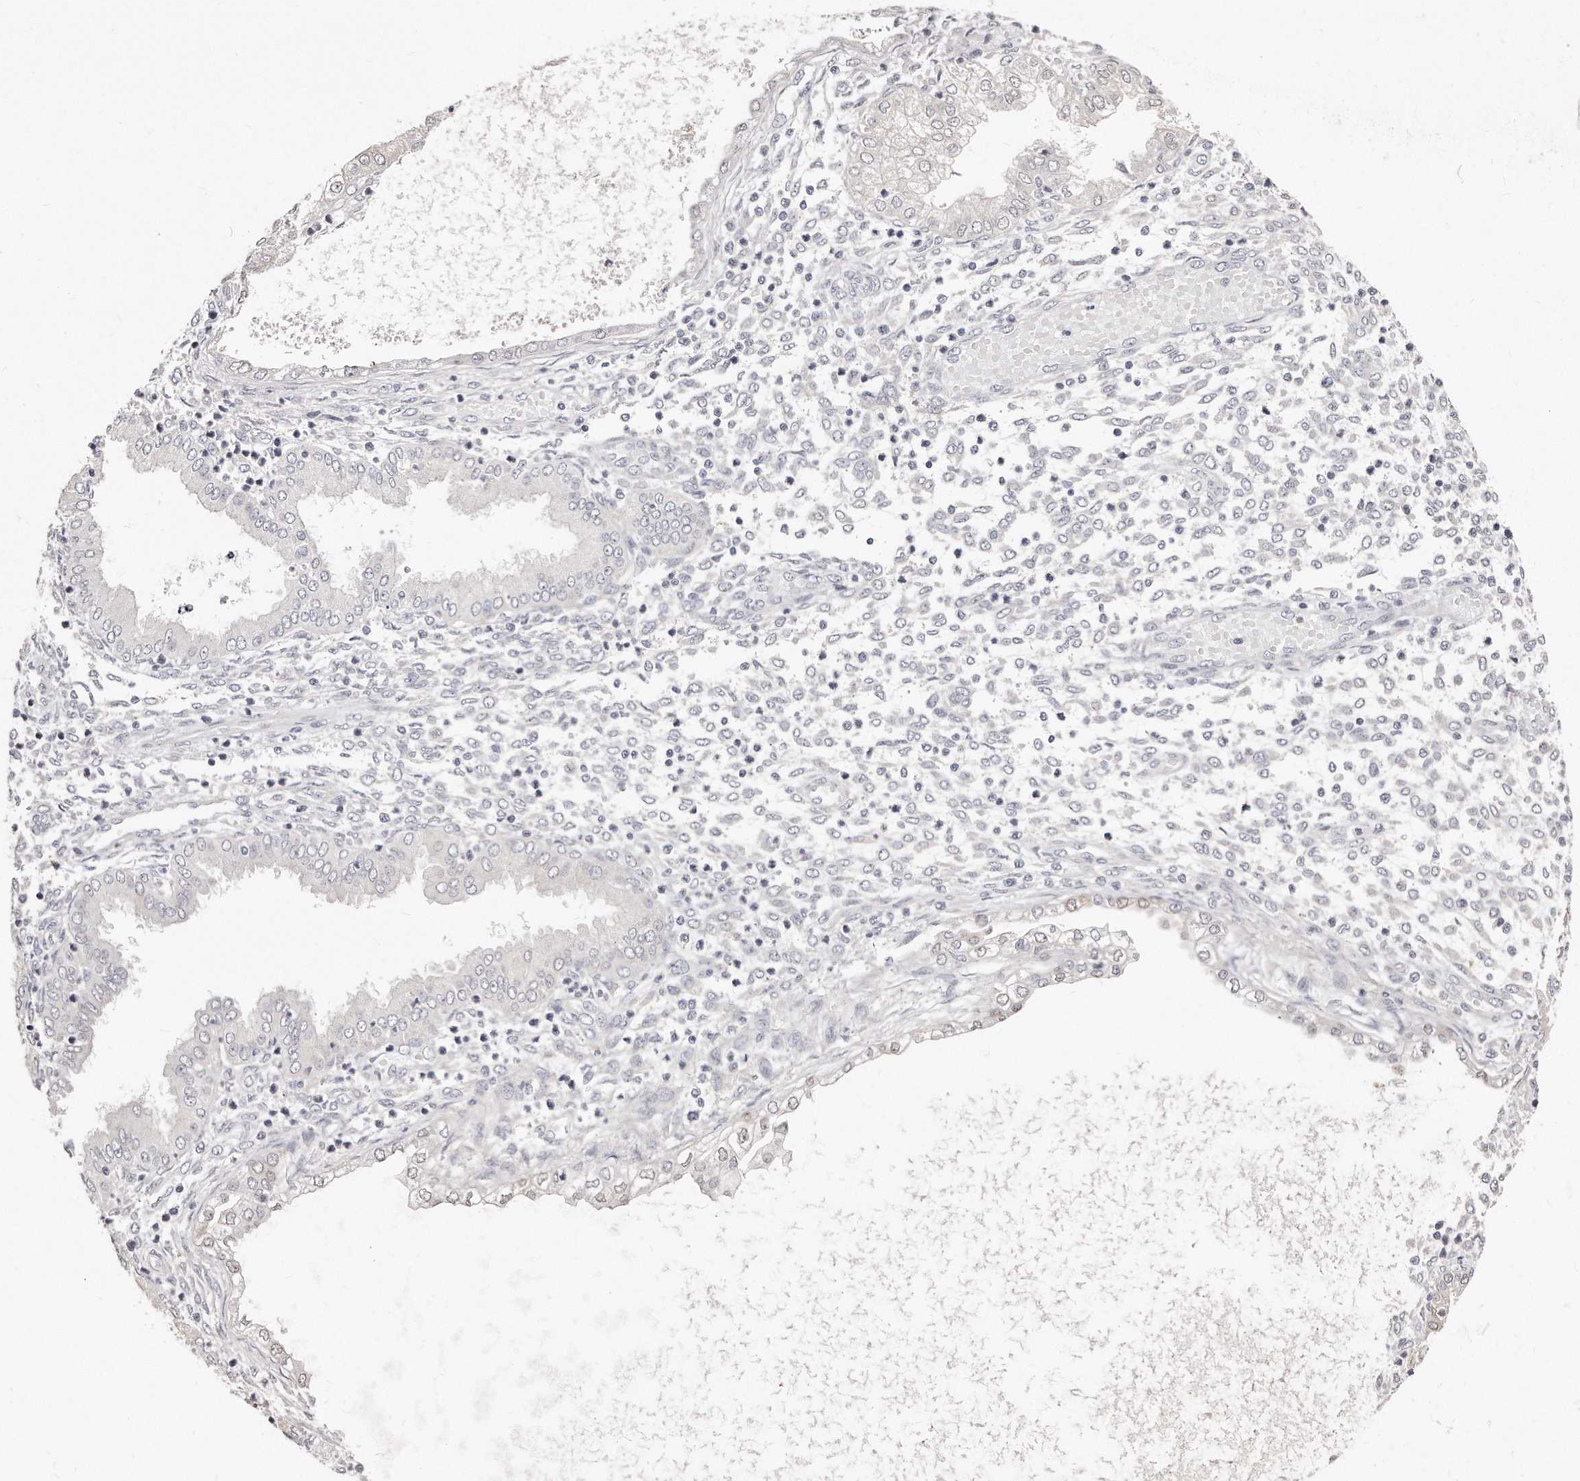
{"staining": {"intensity": "negative", "quantity": "none", "location": "none"}, "tissue": "endometrium", "cell_type": "Cells in endometrial stroma", "image_type": "normal", "snomed": [{"axis": "morphology", "description": "Normal tissue, NOS"}, {"axis": "topography", "description": "Endometrium"}], "caption": "High power microscopy image of an immunohistochemistry image of normal endometrium, revealing no significant expression in cells in endometrial stroma.", "gene": "CASZ1", "patient": {"sex": "female", "age": 53}}